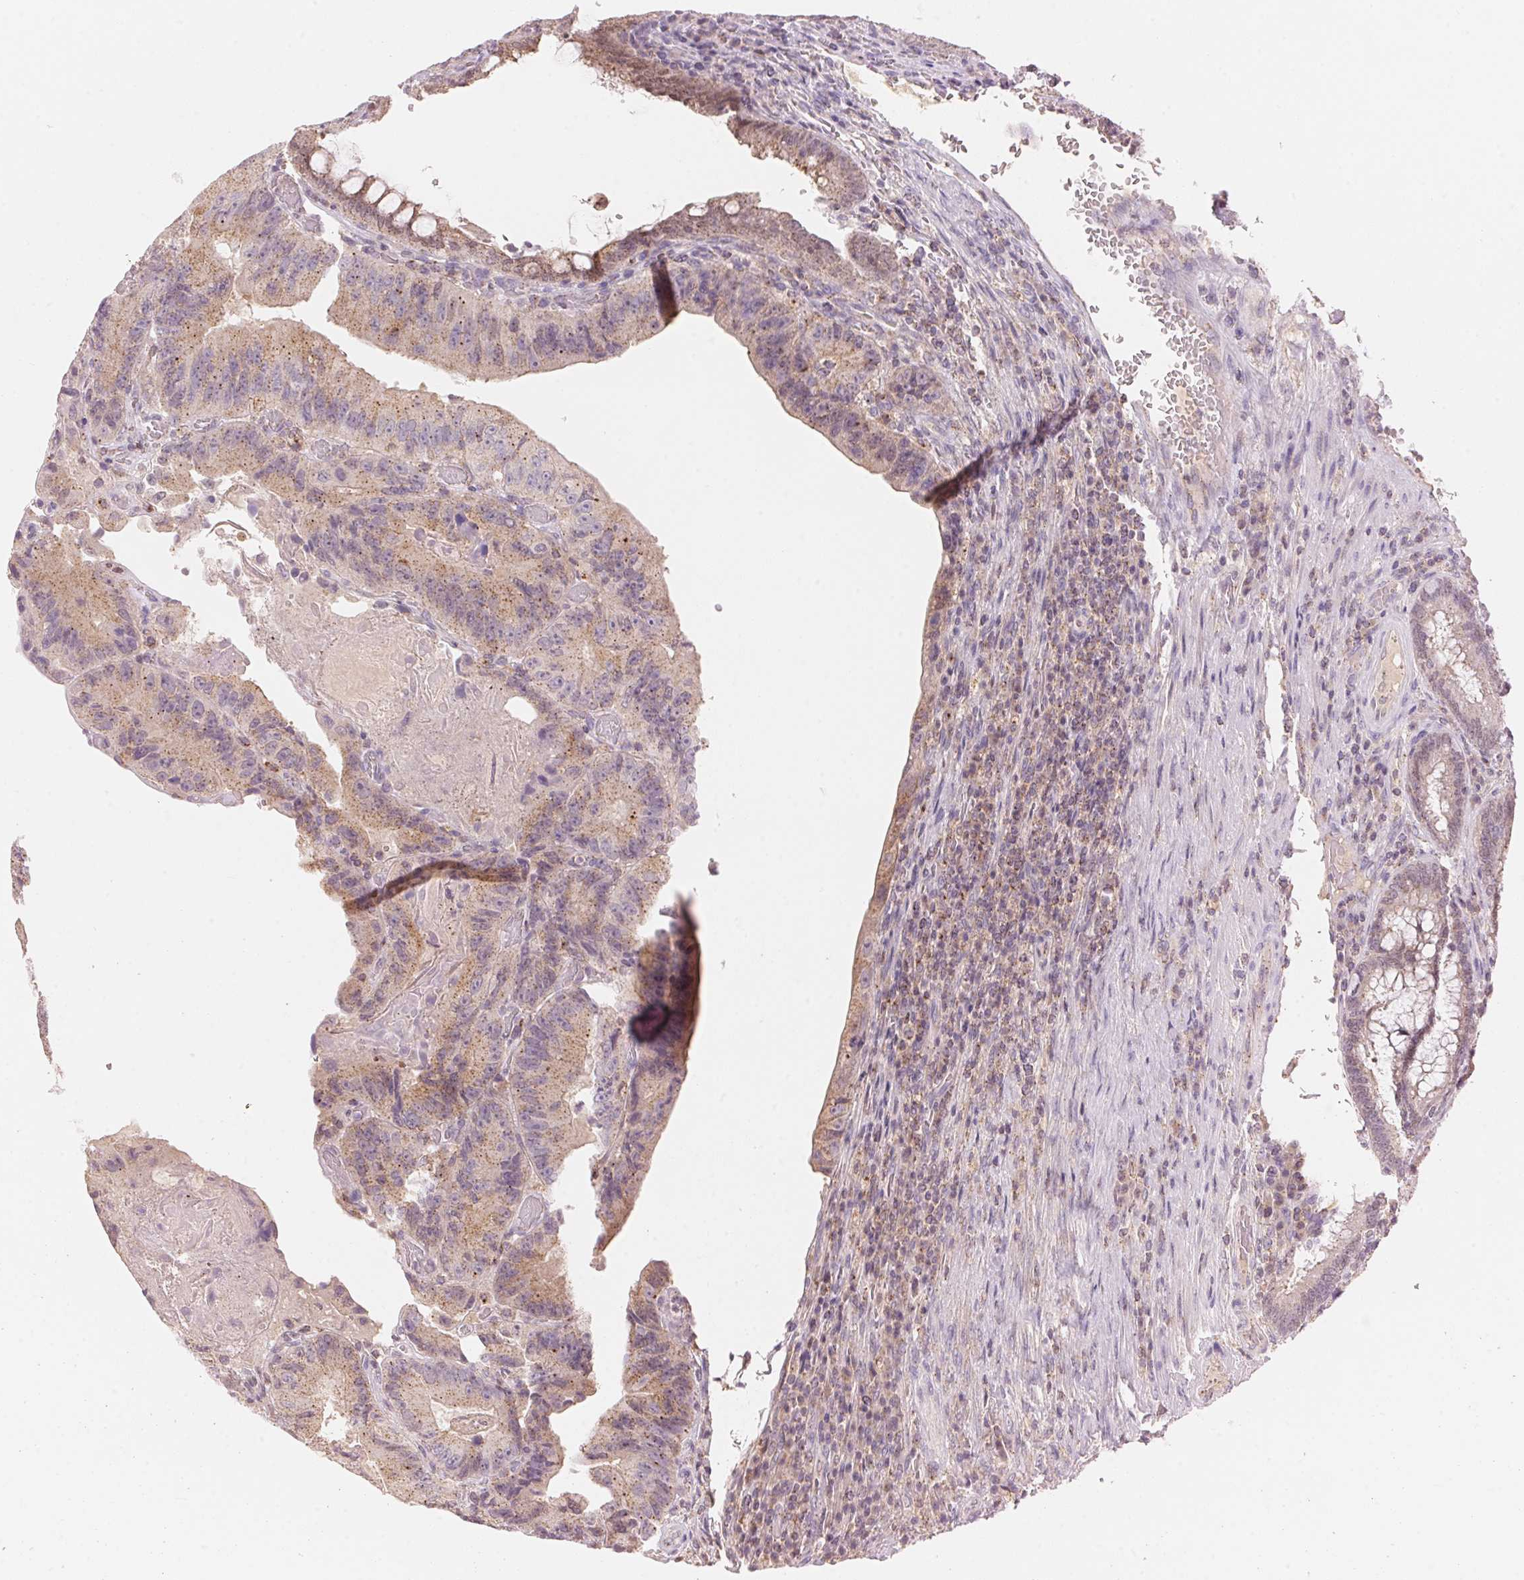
{"staining": {"intensity": "weak", "quantity": "25%-75%", "location": "cytoplasmic/membranous"}, "tissue": "colorectal cancer", "cell_type": "Tumor cells", "image_type": "cancer", "snomed": [{"axis": "morphology", "description": "Adenocarcinoma, NOS"}, {"axis": "topography", "description": "Colon"}], "caption": "Immunohistochemical staining of human colorectal cancer displays weak cytoplasmic/membranous protein expression in about 25%-75% of tumor cells.", "gene": "HOXB13", "patient": {"sex": "female", "age": 86}}